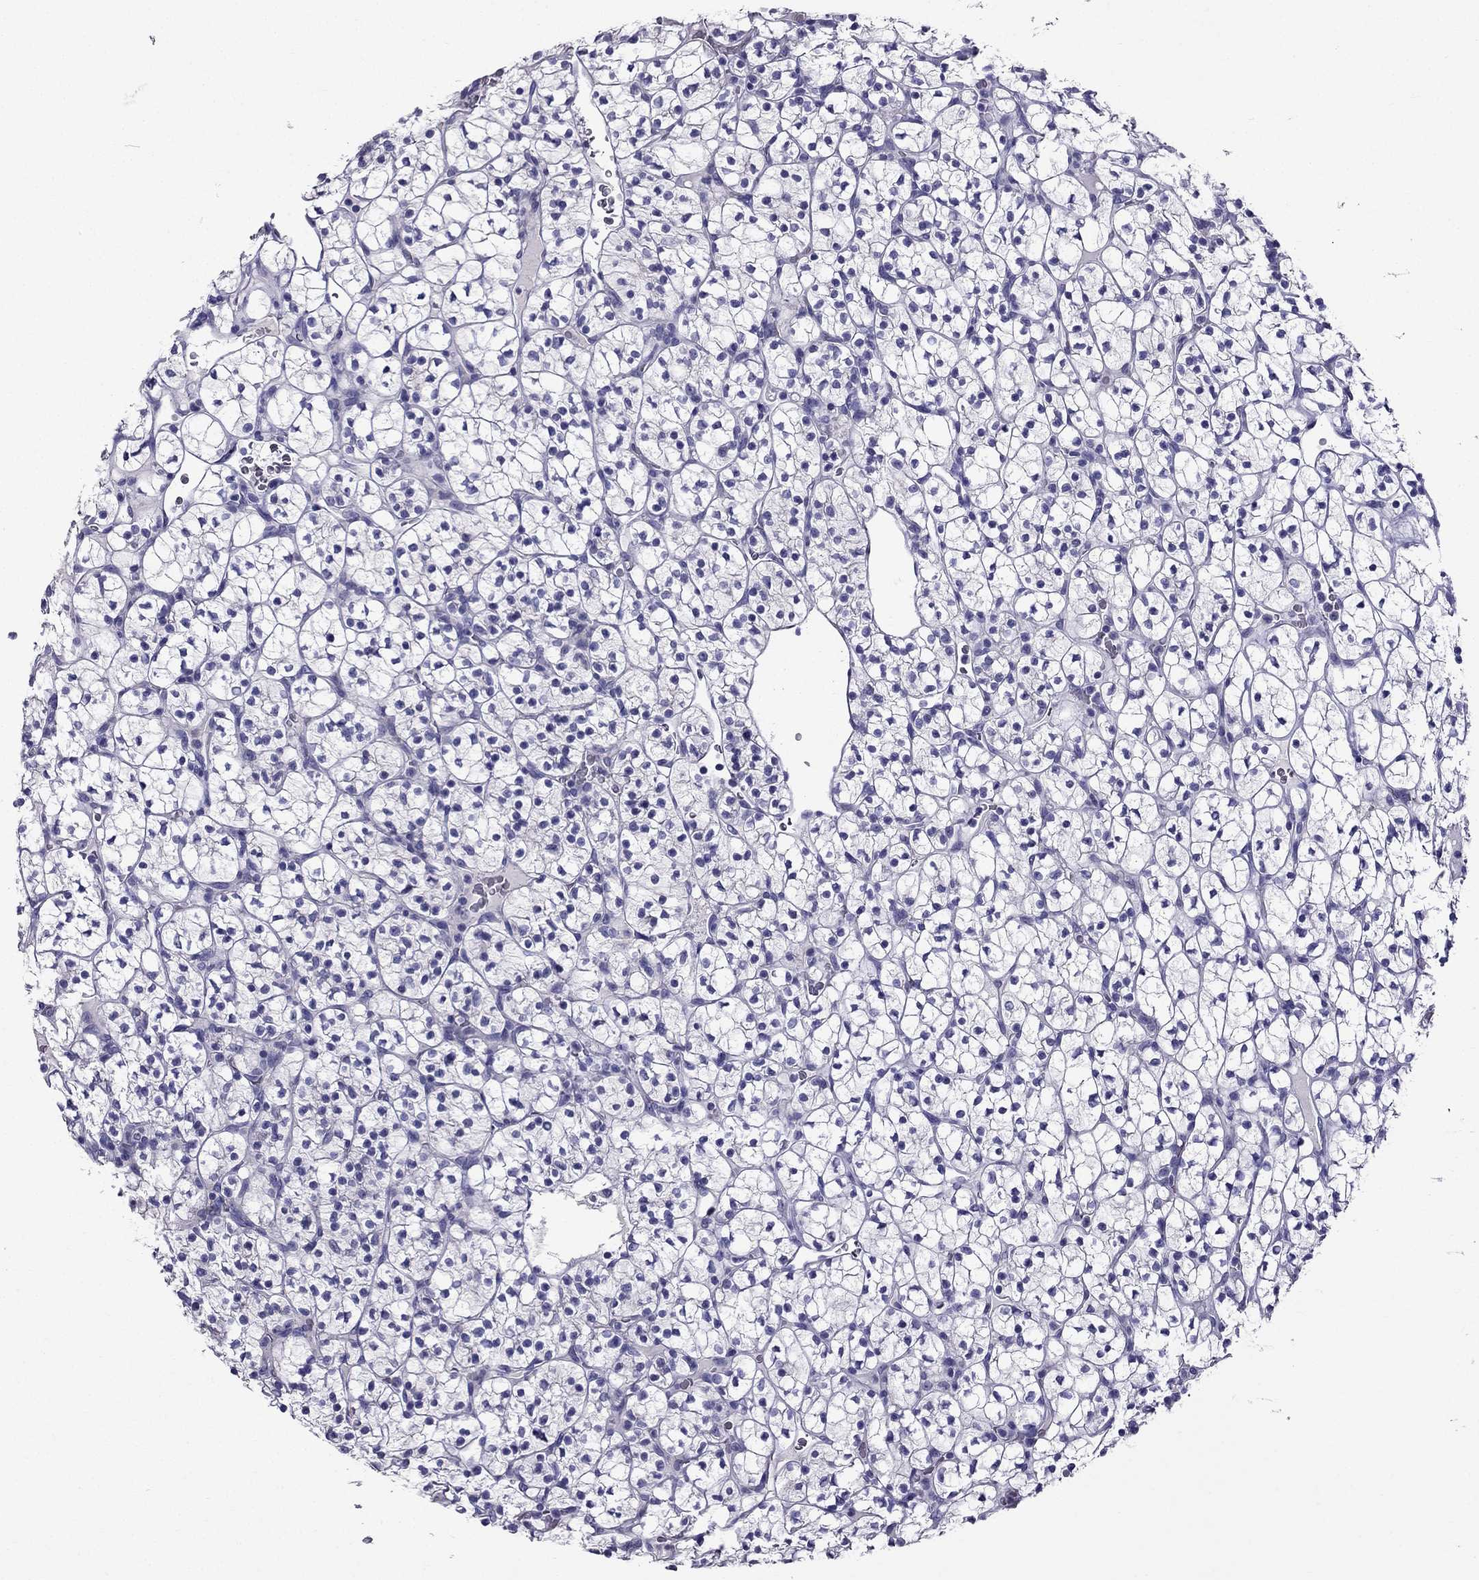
{"staining": {"intensity": "negative", "quantity": "none", "location": "none"}, "tissue": "renal cancer", "cell_type": "Tumor cells", "image_type": "cancer", "snomed": [{"axis": "morphology", "description": "Adenocarcinoma, NOS"}, {"axis": "topography", "description": "Kidney"}], "caption": "A high-resolution image shows IHC staining of renal adenocarcinoma, which displays no significant staining in tumor cells. (DAB (3,3'-diaminobenzidine) immunohistochemistry (IHC) with hematoxylin counter stain).", "gene": "ZNF541", "patient": {"sex": "female", "age": 89}}